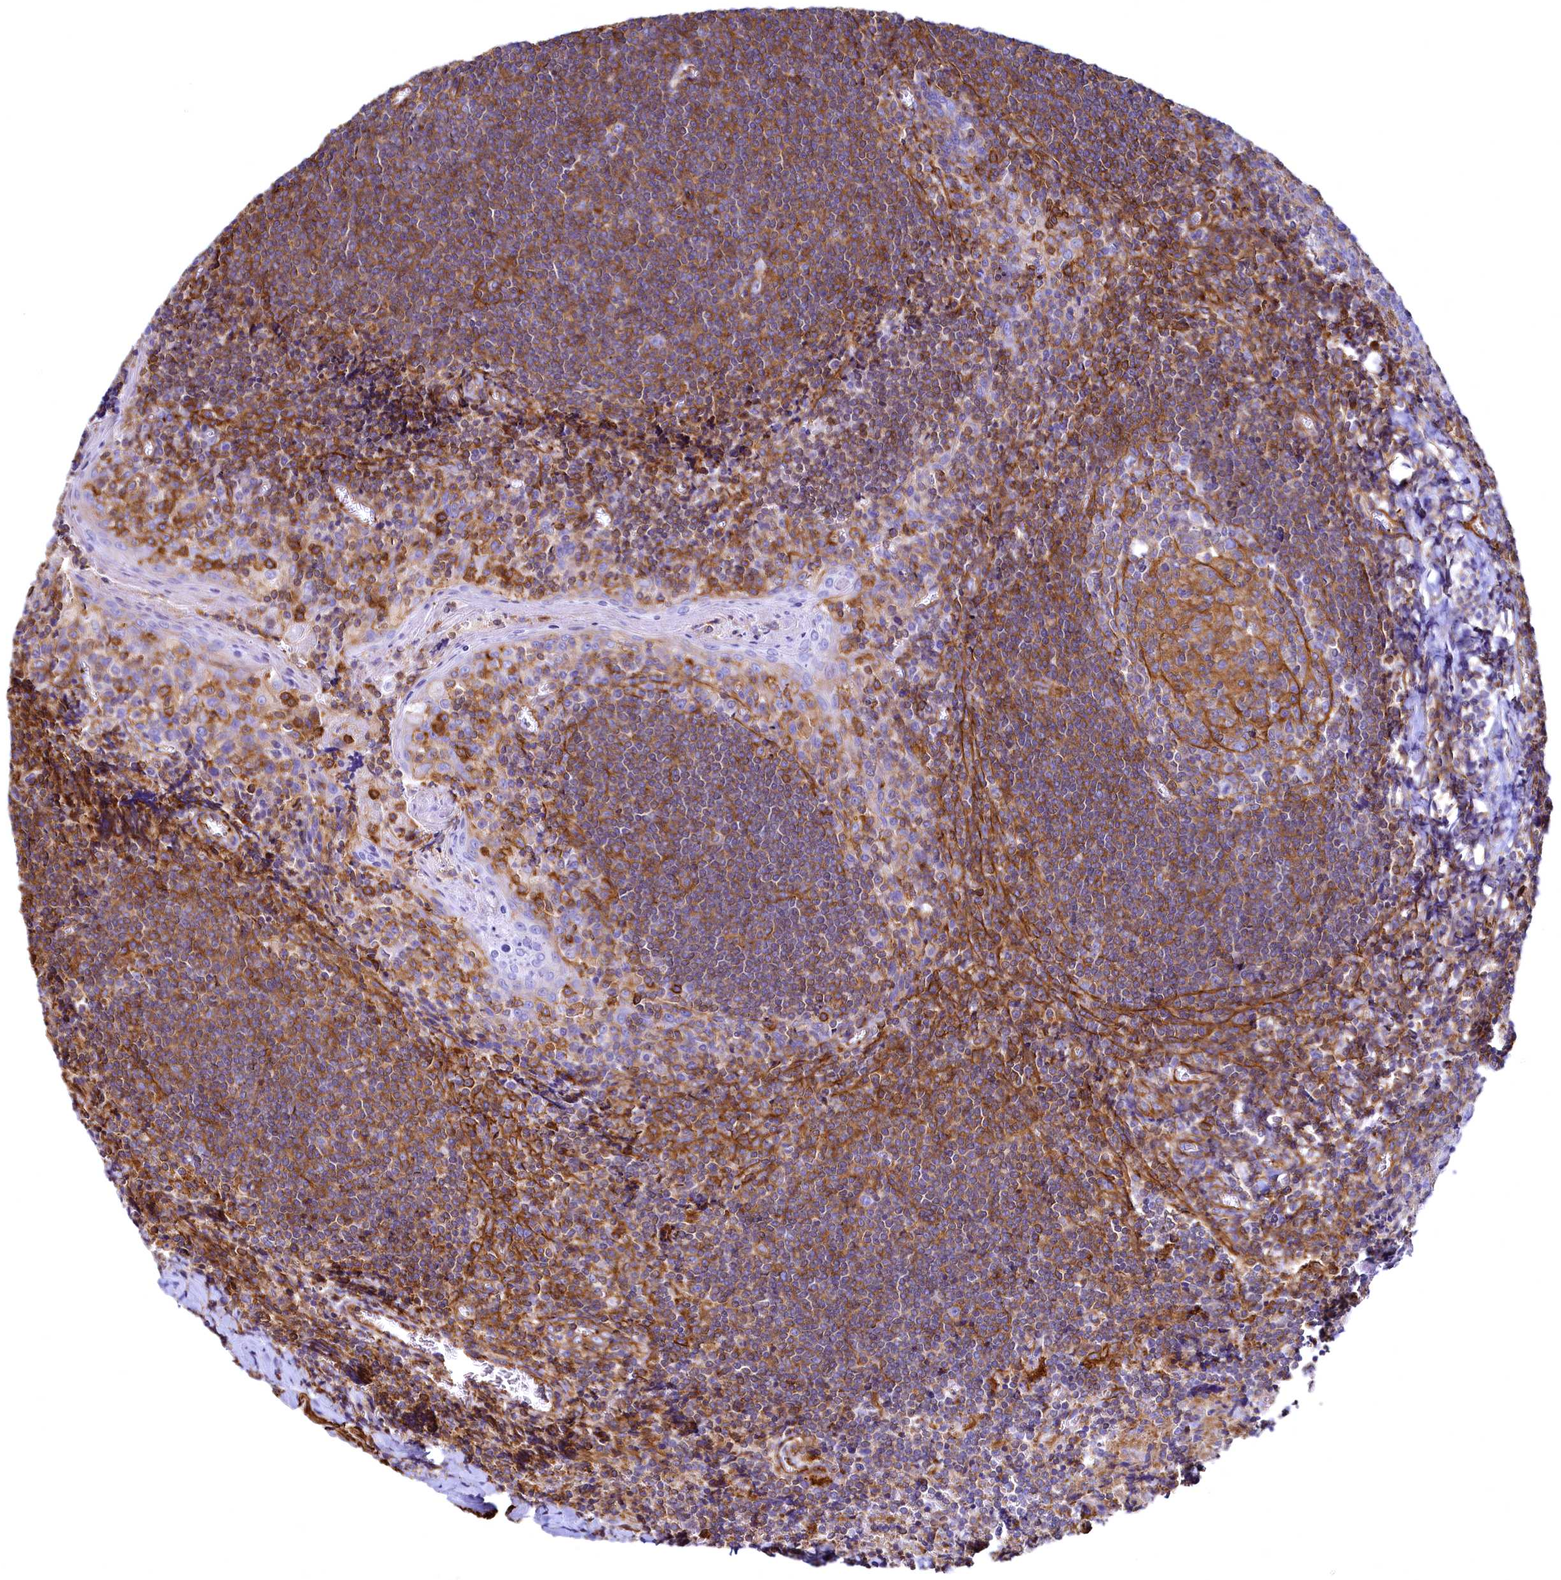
{"staining": {"intensity": "moderate", "quantity": "25%-75%", "location": "cytoplasmic/membranous"}, "tissue": "tonsil", "cell_type": "Germinal center cells", "image_type": "normal", "snomed": [{"axis": "morphology", "description": "Normal tissue, NOS"}, {"axis": "topography", "description": "Tonsil"}], "caption": "Protein expression analysis of normal human tonsil reveals moderate cytoplasmic/membranous positivity in about 25%-75% of germinal center cells.", "gene": "THBS1", "patient": {"sex": "male", "age": 27}}